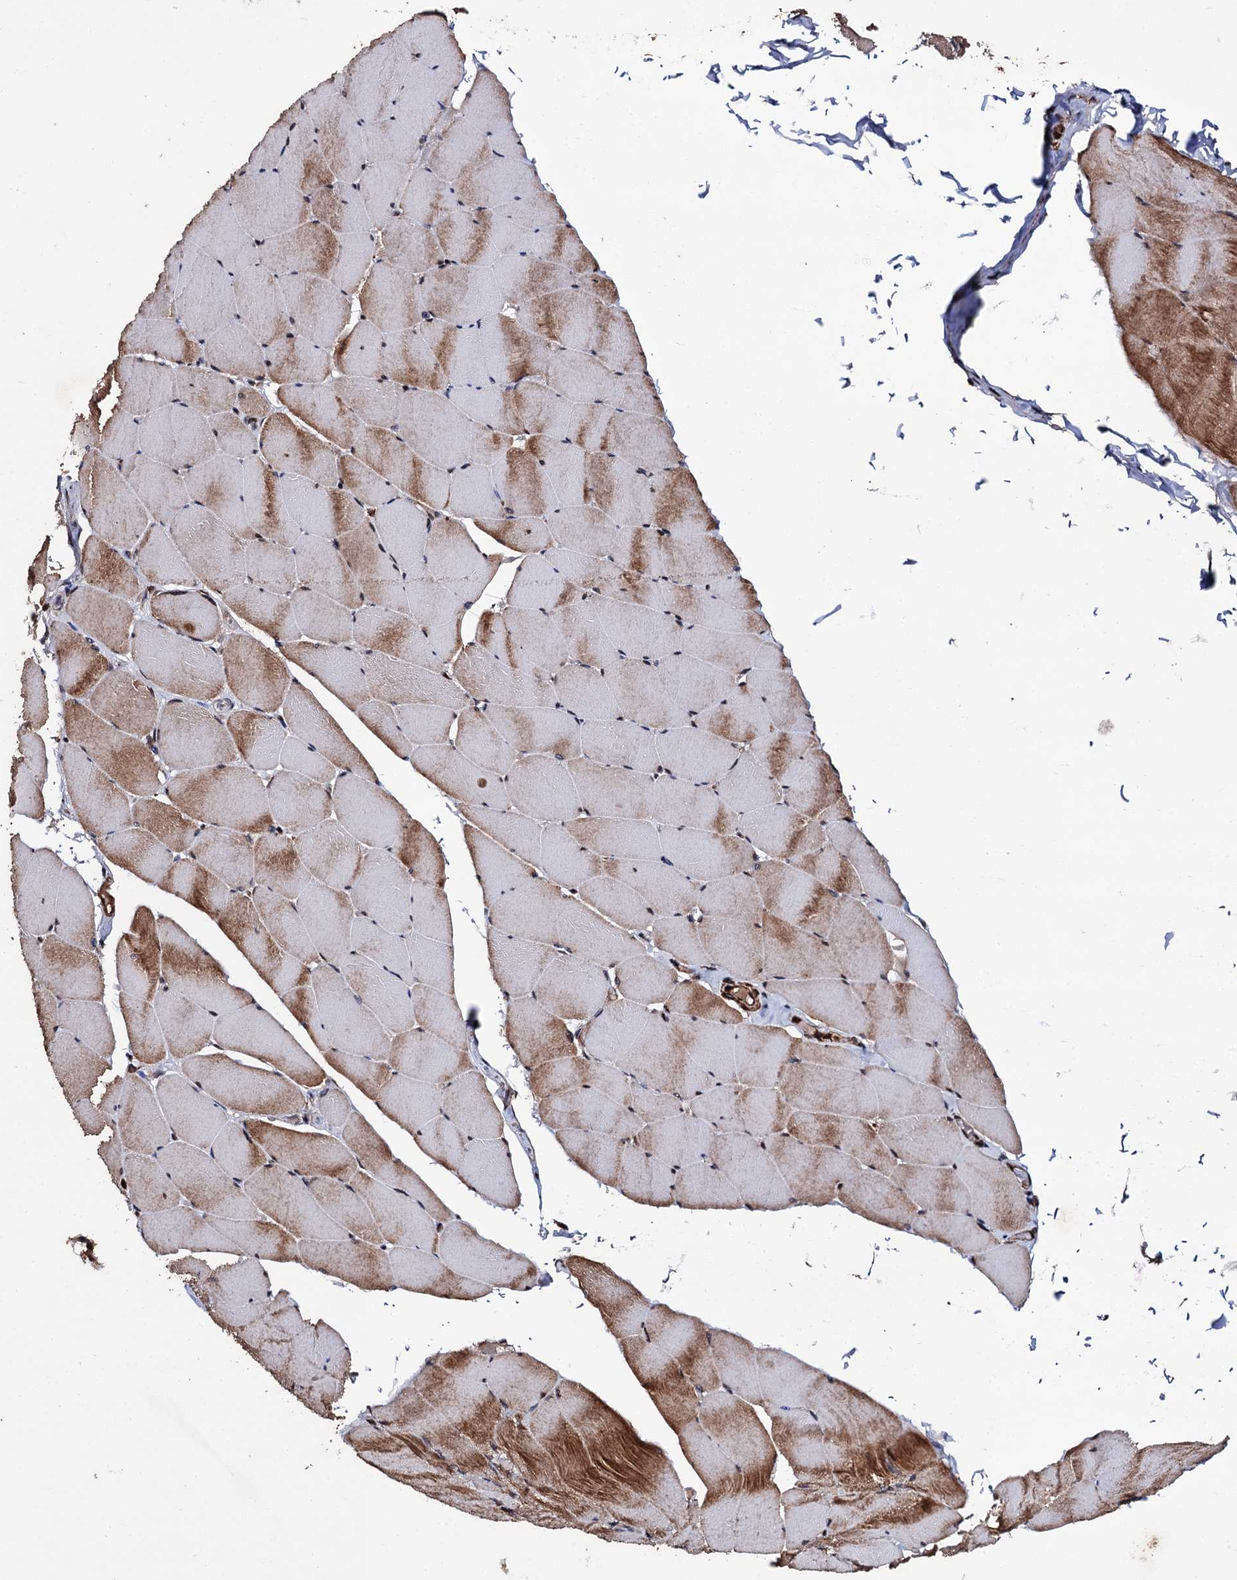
{"staining": {"intensity": "strong", "quantity": "25%-75%", "location": "cytoplasmic/membranous"}, "tissue": "skeletal muscle", "cell_type": "Myocytes", "image_type": "normal", "snomed": [{"axis": "morphology", "description": "Normal tissue, NOS"}, {"axis": "topography", "description": "Skeletal muscle"}], "caption": "Protein expression analysis of benign skeletal muscle reveals strong cytoplasmic/membranous positivity in about 25%-75% of myocytes.", "gene": "BORA", "patient": {"sex": "male", "age": 62}}